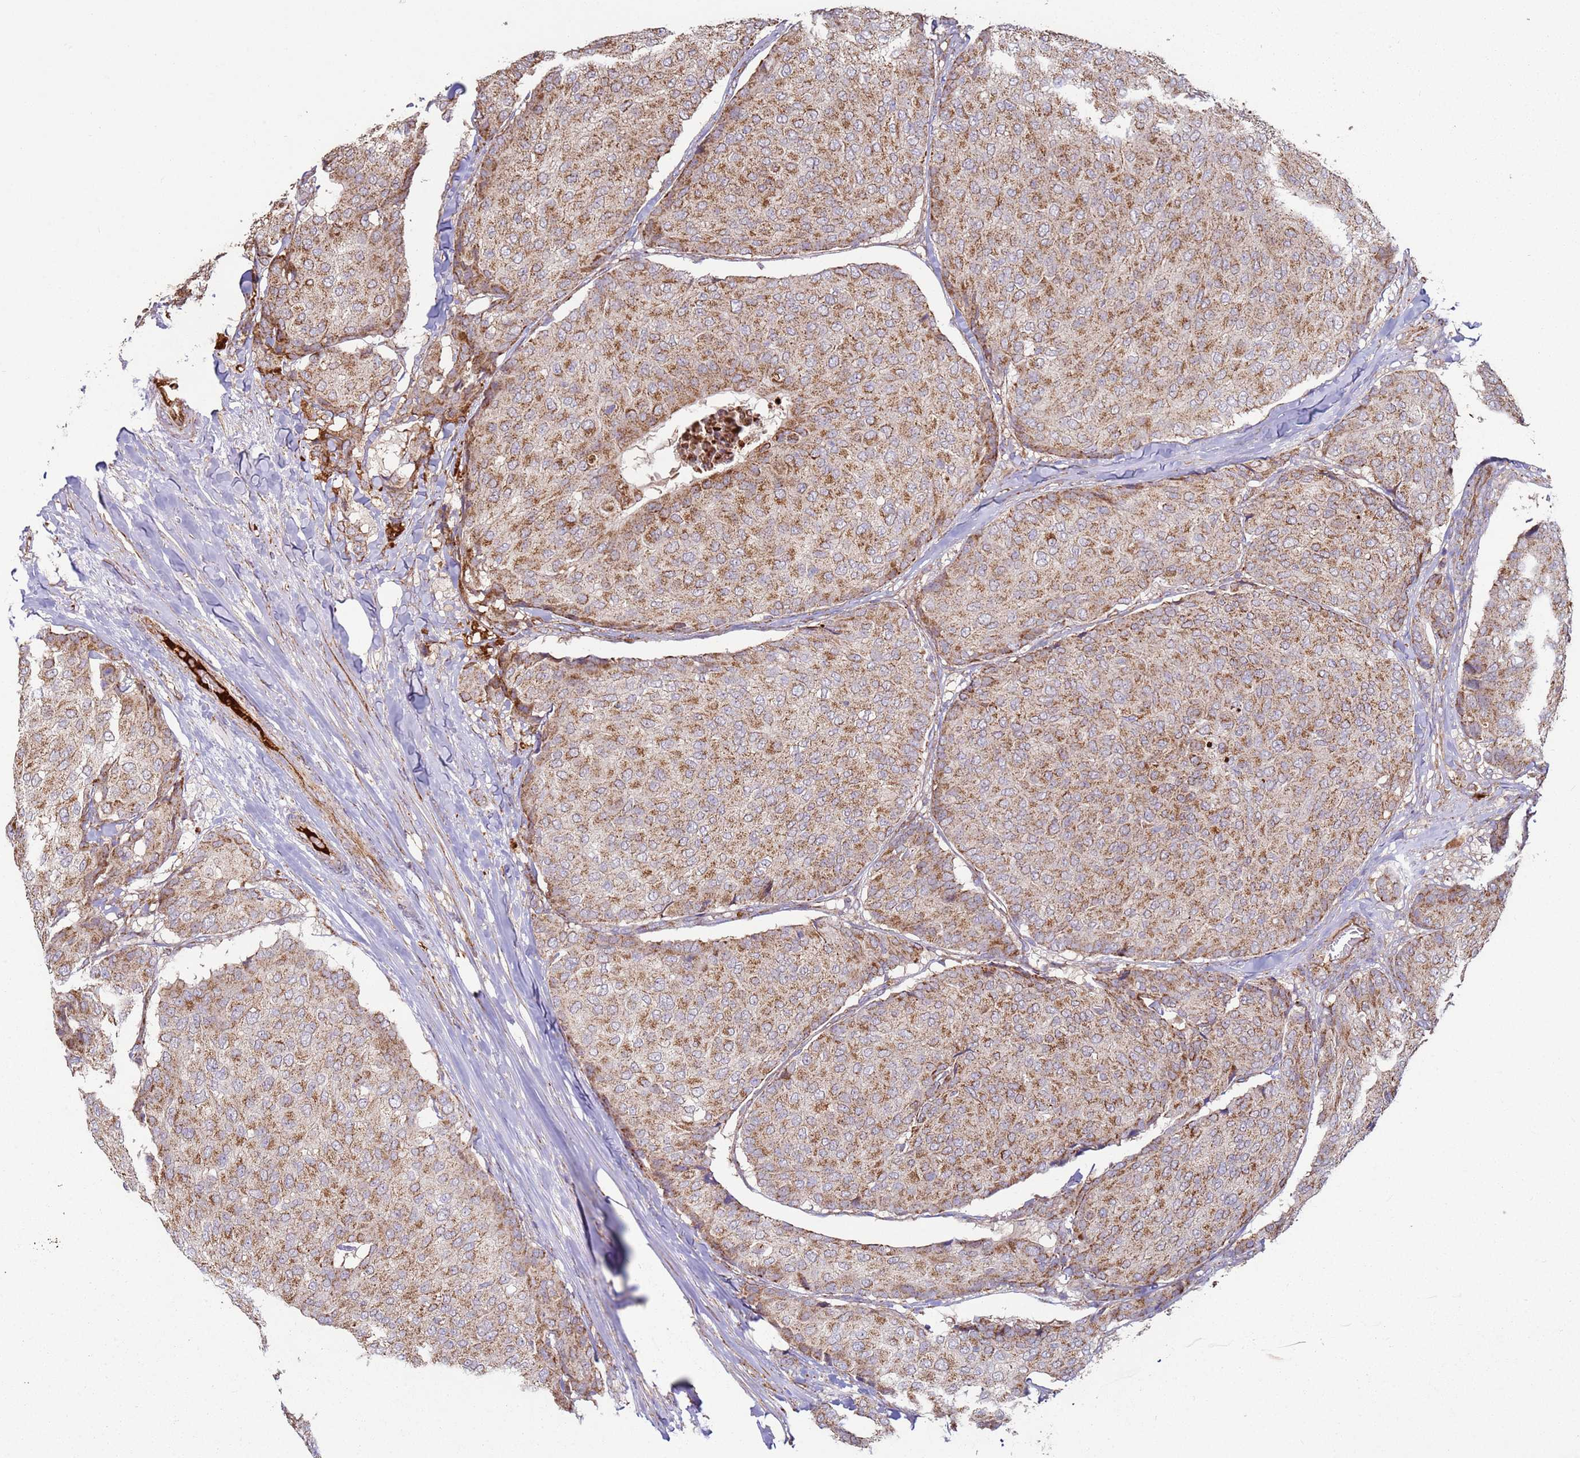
{"staining": {"intensity": "moderate", "quantity": ">75%", "location": "cytoplasmic/membranous"}, "tissue": "breast cancer", "cell_type": "Tumor cells", "image_type": "cancer", "snomed": [{"axis": "morphology", "description": "Duct carcinoma"}, {"axis": "topography", "description": "Breast"}], "caption": "Protein expression by immunohistochemistry (IHC) demonstrates moderate cytoplasmic/membranous expression in about >75% of tumor cells in breast cancer (invasive ductal carcinoma).", "gene": "FBXO33", "patient": {"sex": "female", "age": 75}}